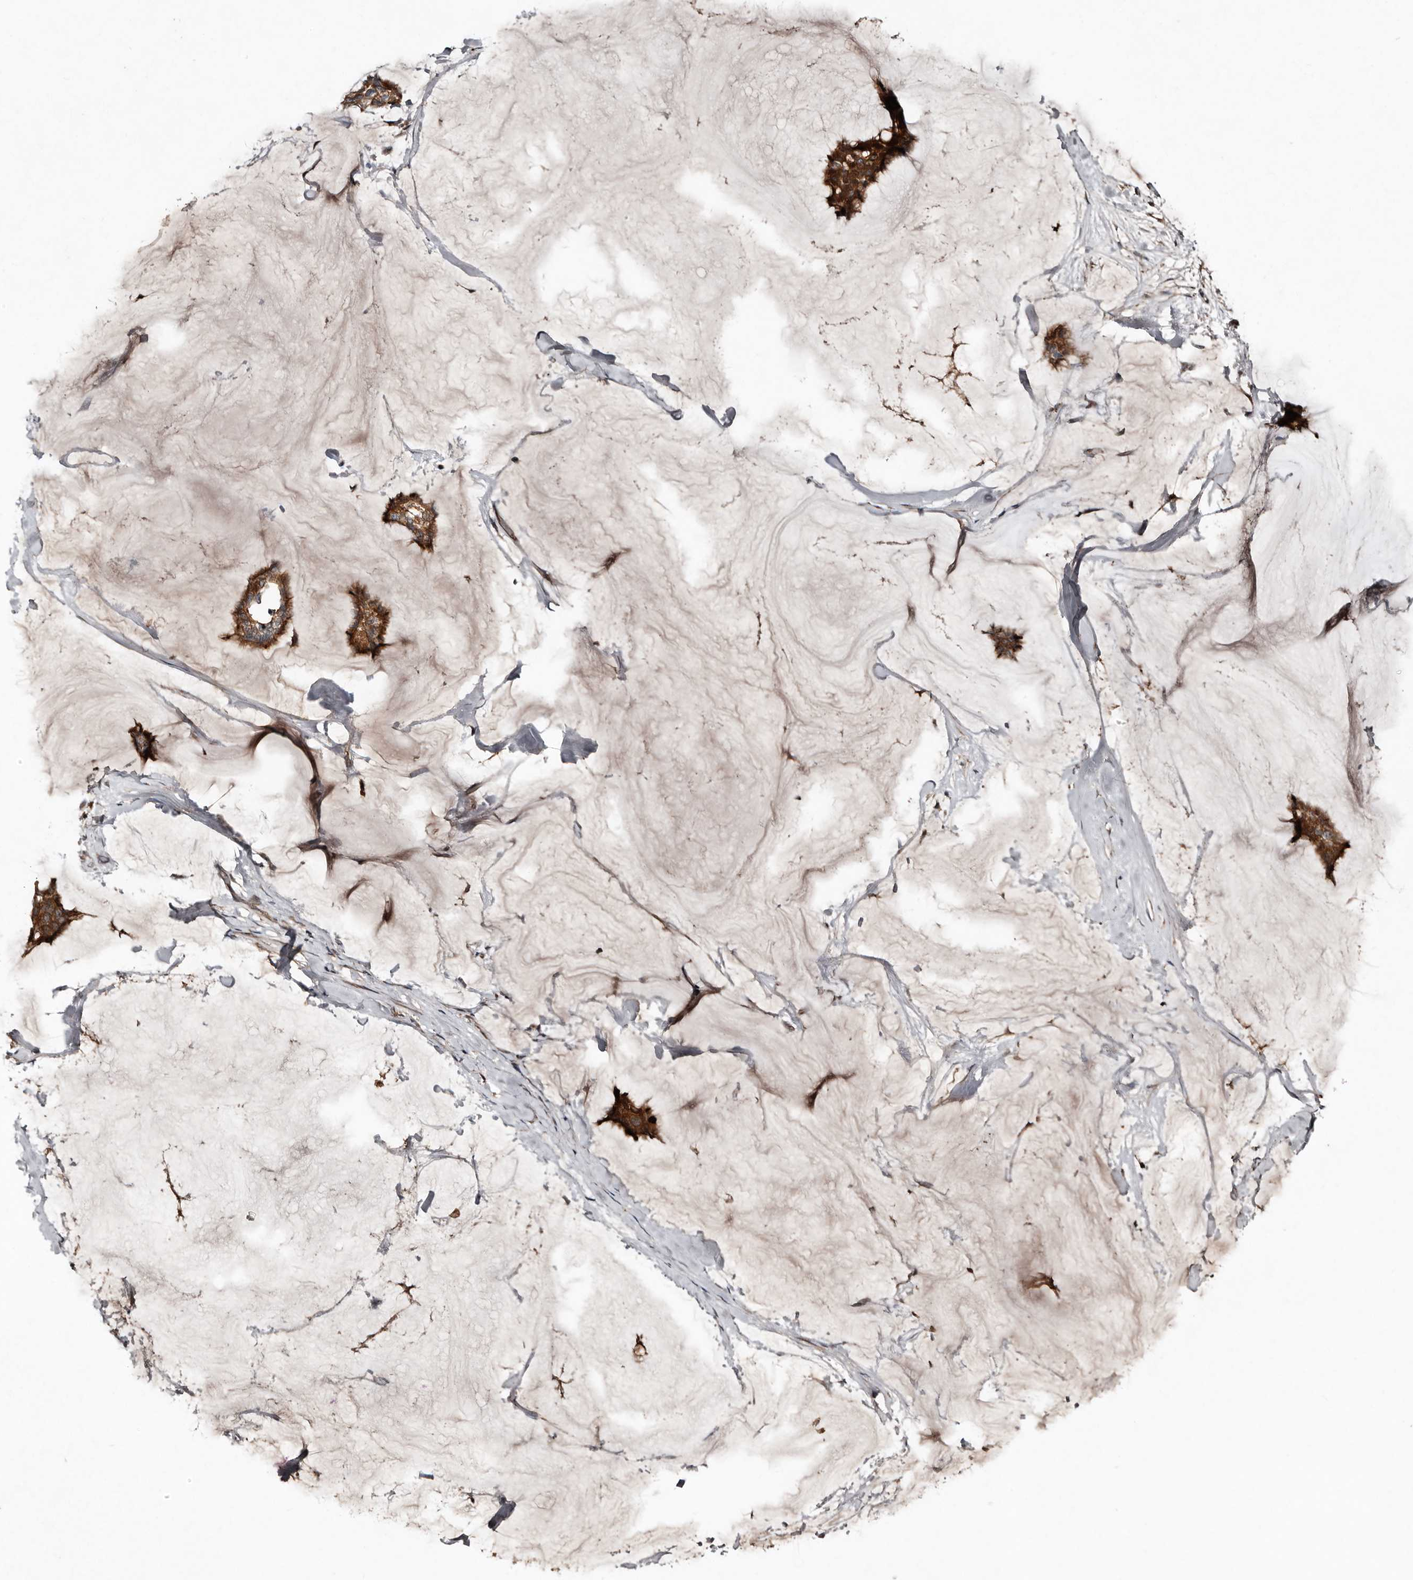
{"staining": {"intensity": "strong", "quantity": ">75%", "location": "cytoplasmic/membranous"}, "tissue": "breast cancer", "cell_type": "Tumor cells", "image_type": "cancer", "snomed": [{"axis": "morphology", "description": "Duct carcinoma"}, {"axis": "topography", "description": "Breast"}], "caption": "An image of breast intraductal carcinoma stained for a protein displays strong cytoplasmic/membranous brown staining in tumor cells.", "gene": "TEAD3", "patient": {"sex": "female", "age": 93}}